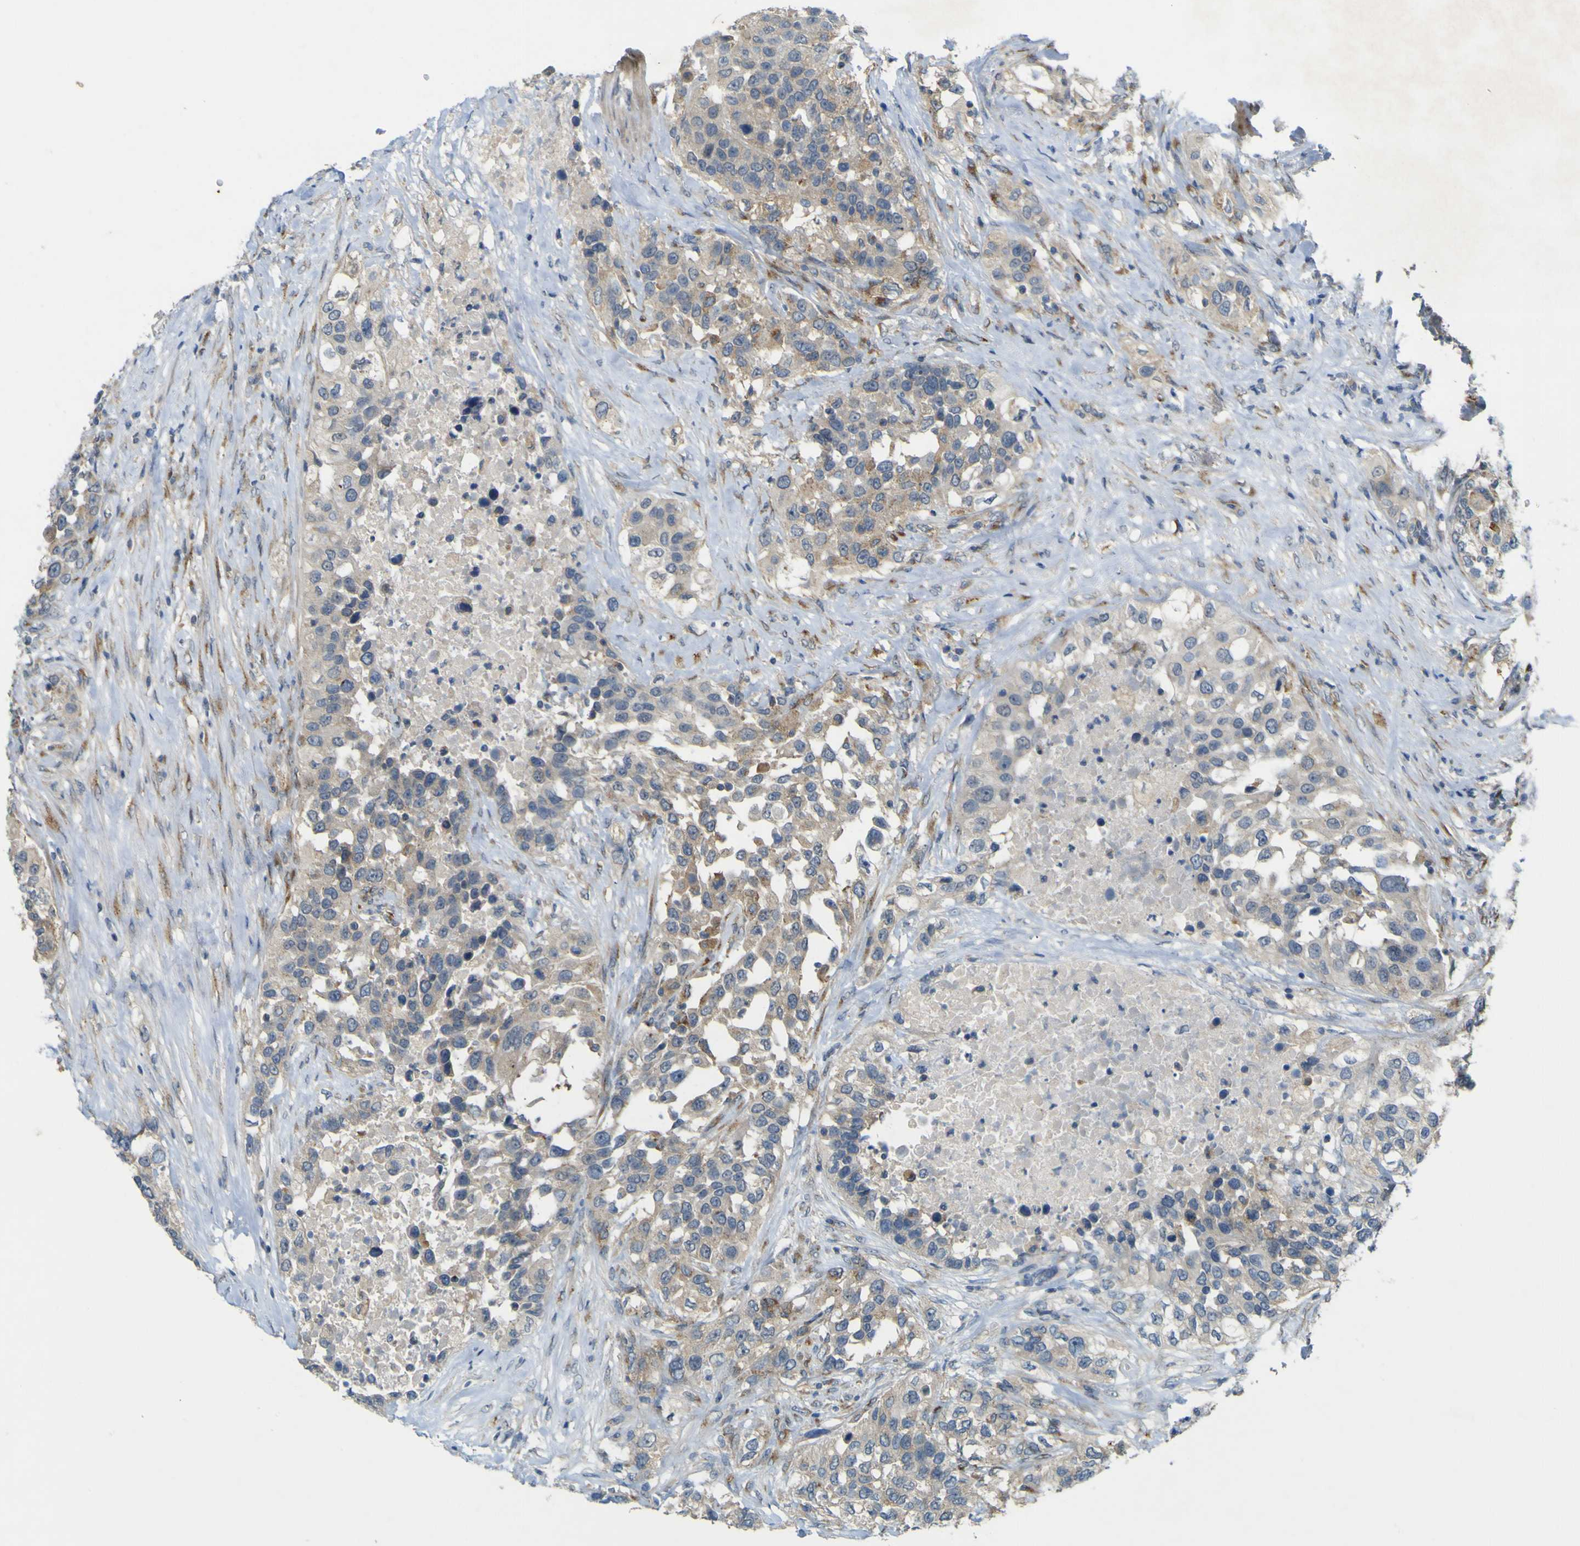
{"staining": {"intensity": "moderate", "quantity": "<25%", "location": "cytoplasmic/membranous"}, "tissue": "urothelial cancer", "cell_type": "Tumor cells", "image_type": "cancer", "snomed": [{"axis": "morphology", "description": "Urothelial carcinoma, High grade"}, {"axis": "topography", "description": "Urinary bladder"}], "caption": "An image showing moderate cytoplasmic/membranous expression in about <25% of tumor cells in high-grade urothelial carcinoma, as visualized by brown immunohistochemical staining.", "gene": "IGF2R", "patient": {"sex": "female", "age": 80}}